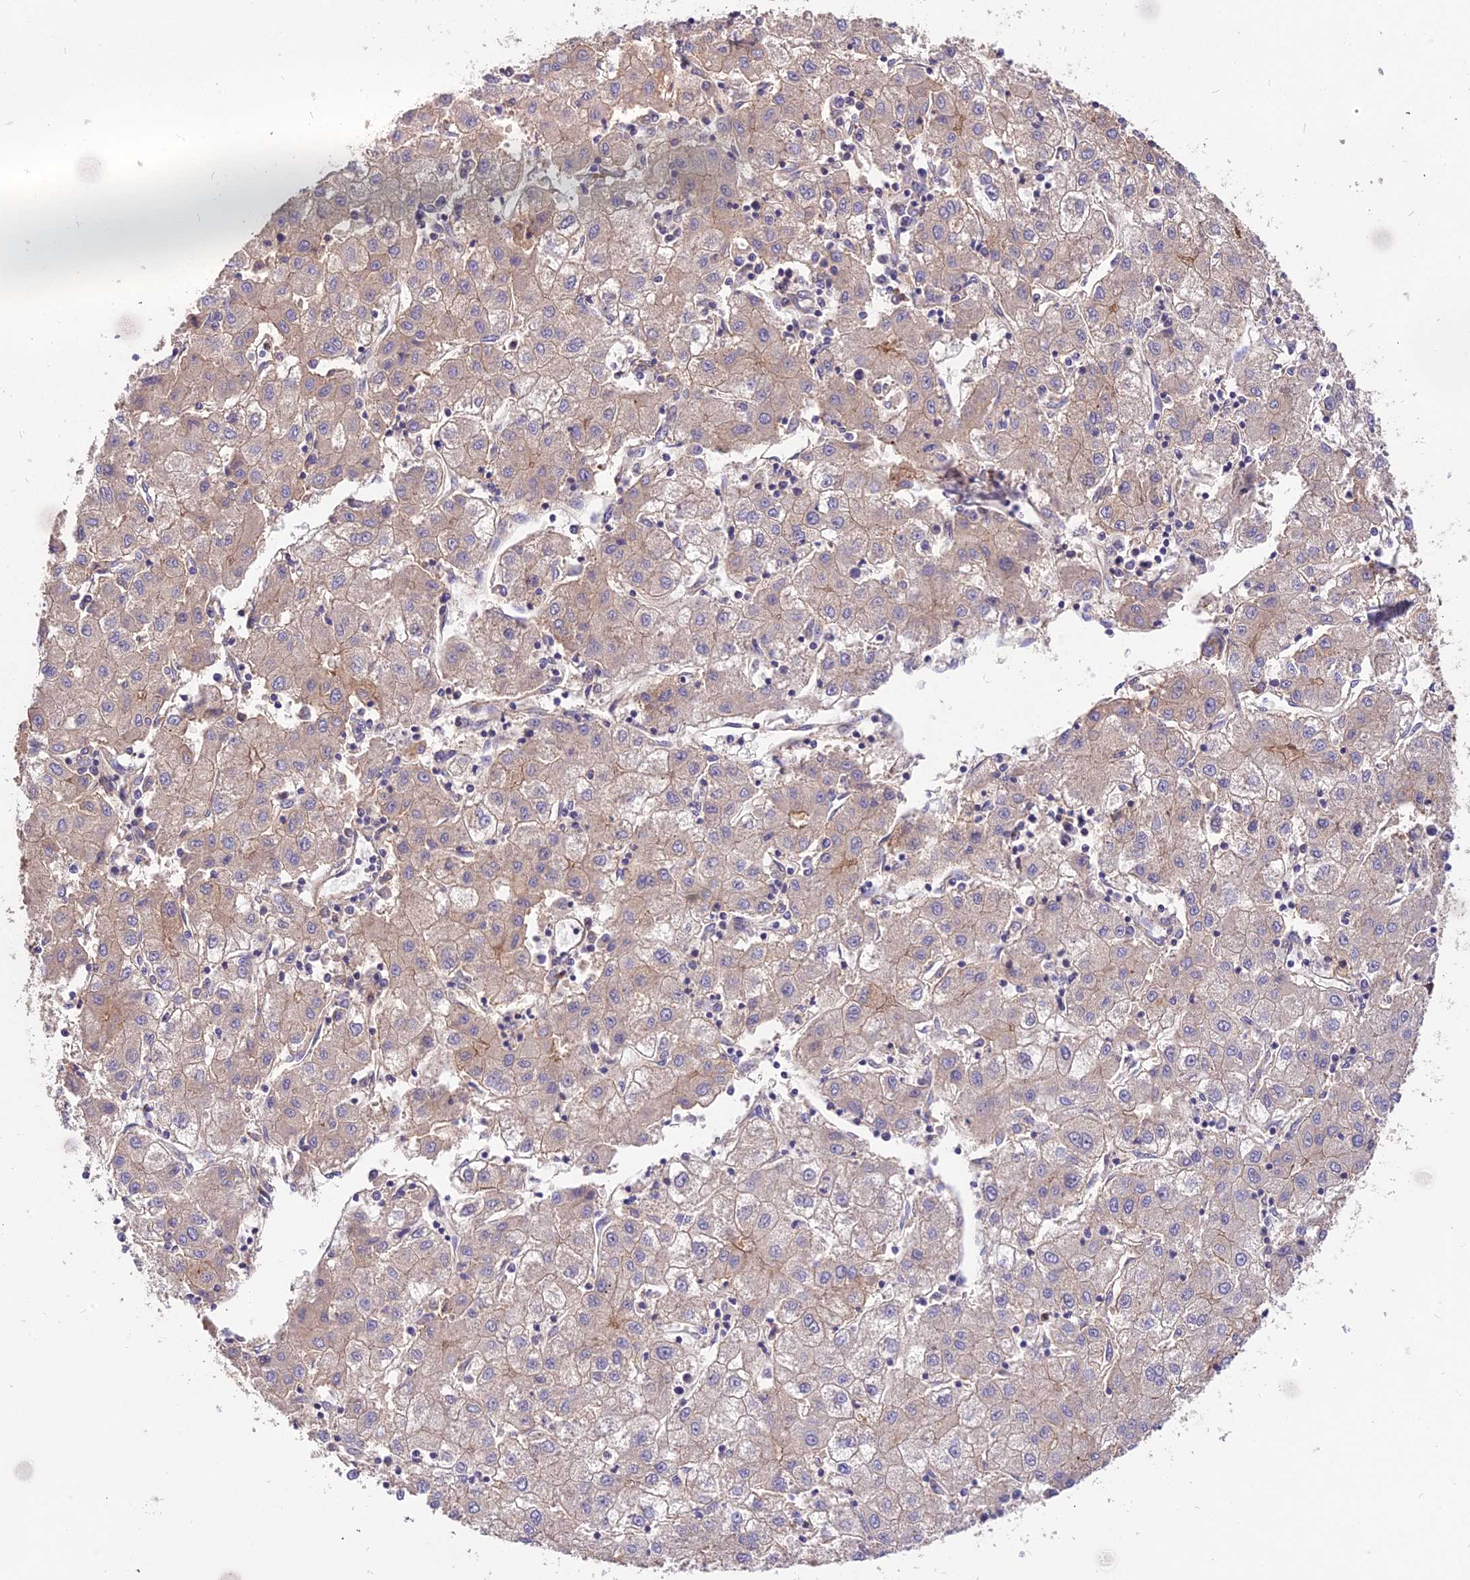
{"staining": {"intensity": "weak", "quantity": ">75%", "location": "cytoplasmic/membranous"}, "tissue": "liver cancer", "cell_type": "Tumor cells", "image_type": "cancer", "snomed": [{"axis": "morphology", "description": "Carcinoma, Hepatocellular, NOS"}, {"axis": "topography", "description": "Liver"}], "caption": "This photomicrograph shows IHC staining of human liver cancer (hepatocellular carcinoma), with low weak cytoplasmic/membranous positivity in approximately >75% of tumor cells.", "gene": "ROCK1", "patient": {"sex": "male", "age": 72}}